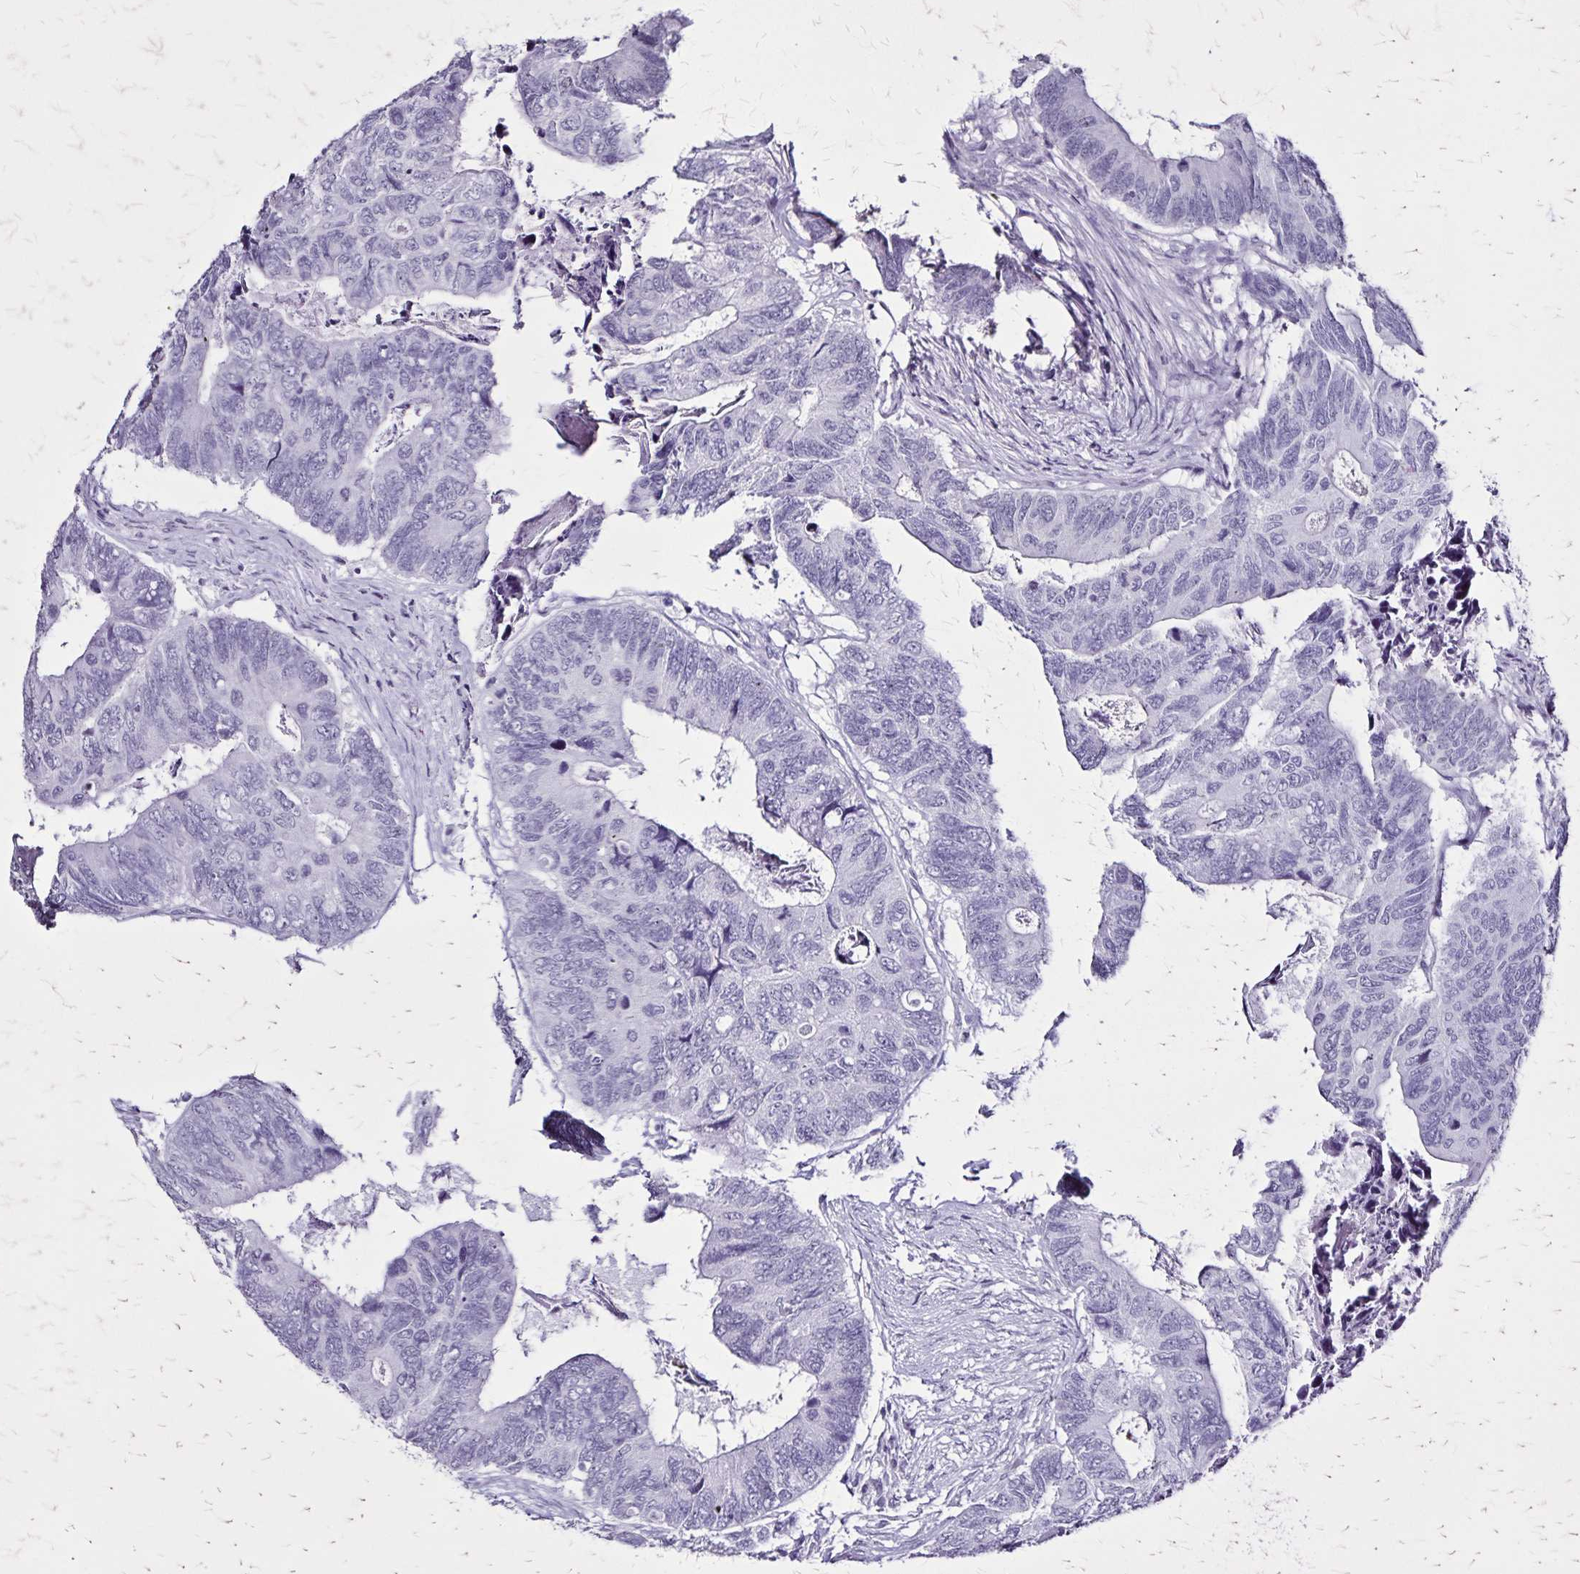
{"staining": {"intensity": "negative", "quantity": "none", "location": "none"}, "tissue": "colorectal cancer", "cell_type": "Tumor cells", "image_type": "cancer", "snomed": [{"axis": "morphology", "description": "Adenocarcinoma, NOS"}, {"axis": "topography", "description": "Colon"}], "caption": "The histopathology image exhibits no staining of tumor cells in colorectal cancer.", "gene": "KRT2", "patient": {"sex": "female", "age": 67}}